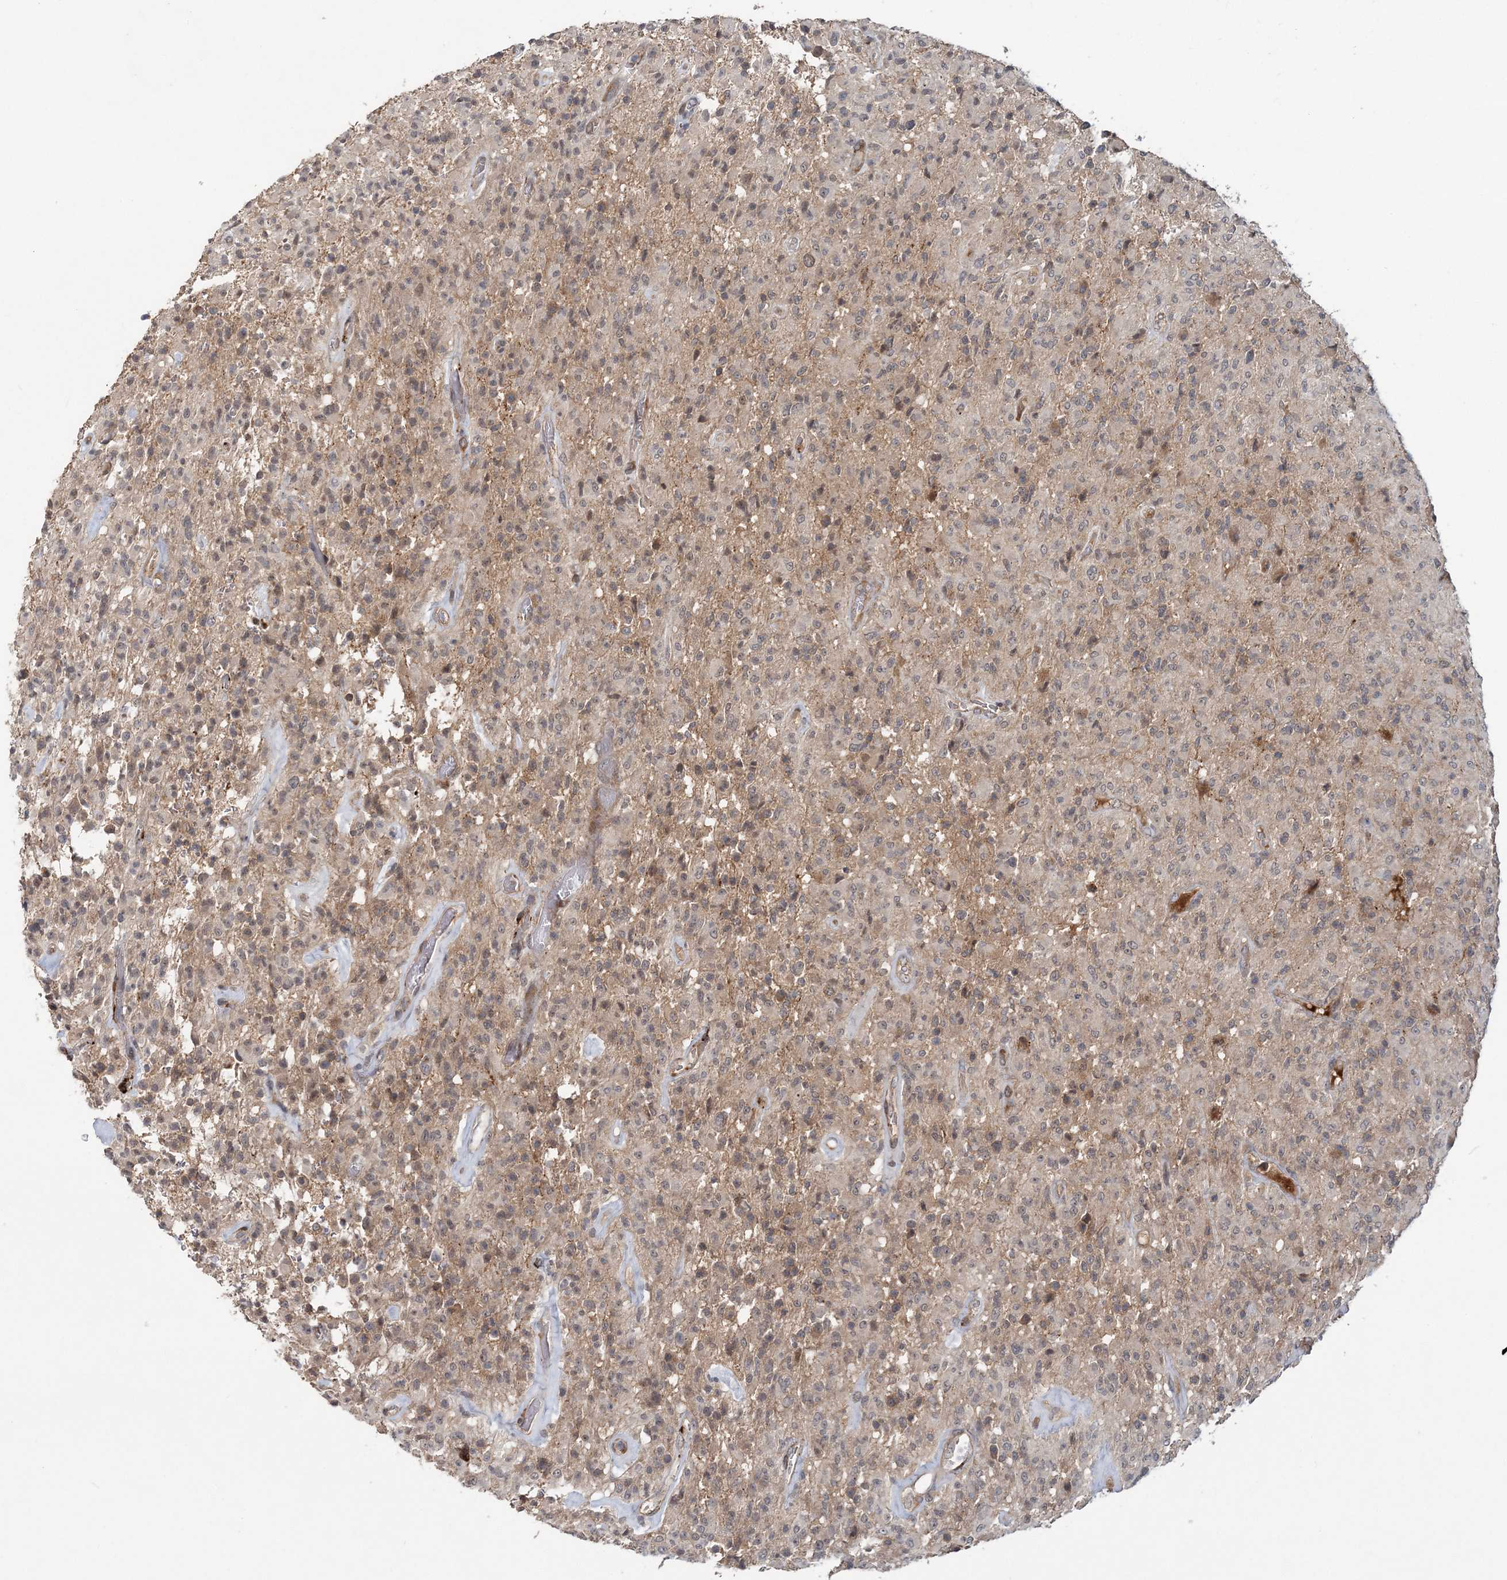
{"staining": {"intensity": "weak", "quantity": ">75%", "location": "cytoplasmic/membranous,nuclear"}, "tissue": "glioma", "cell_type": "Tumor cells", "image_type": "cancer", "snomed": [{"axis": "morphology", "description": "Glioma, malignant, High grade"}, {"axis": "topography", "description": "Brain"}], "caption": "Brown immunohistochemical staining in glioma displays weak cytoplasmic/membranous and nuclear positivity in about >75% of tumor cells.", "gene": "RNF25", "patient": {"sex": "female", "age": 57}}